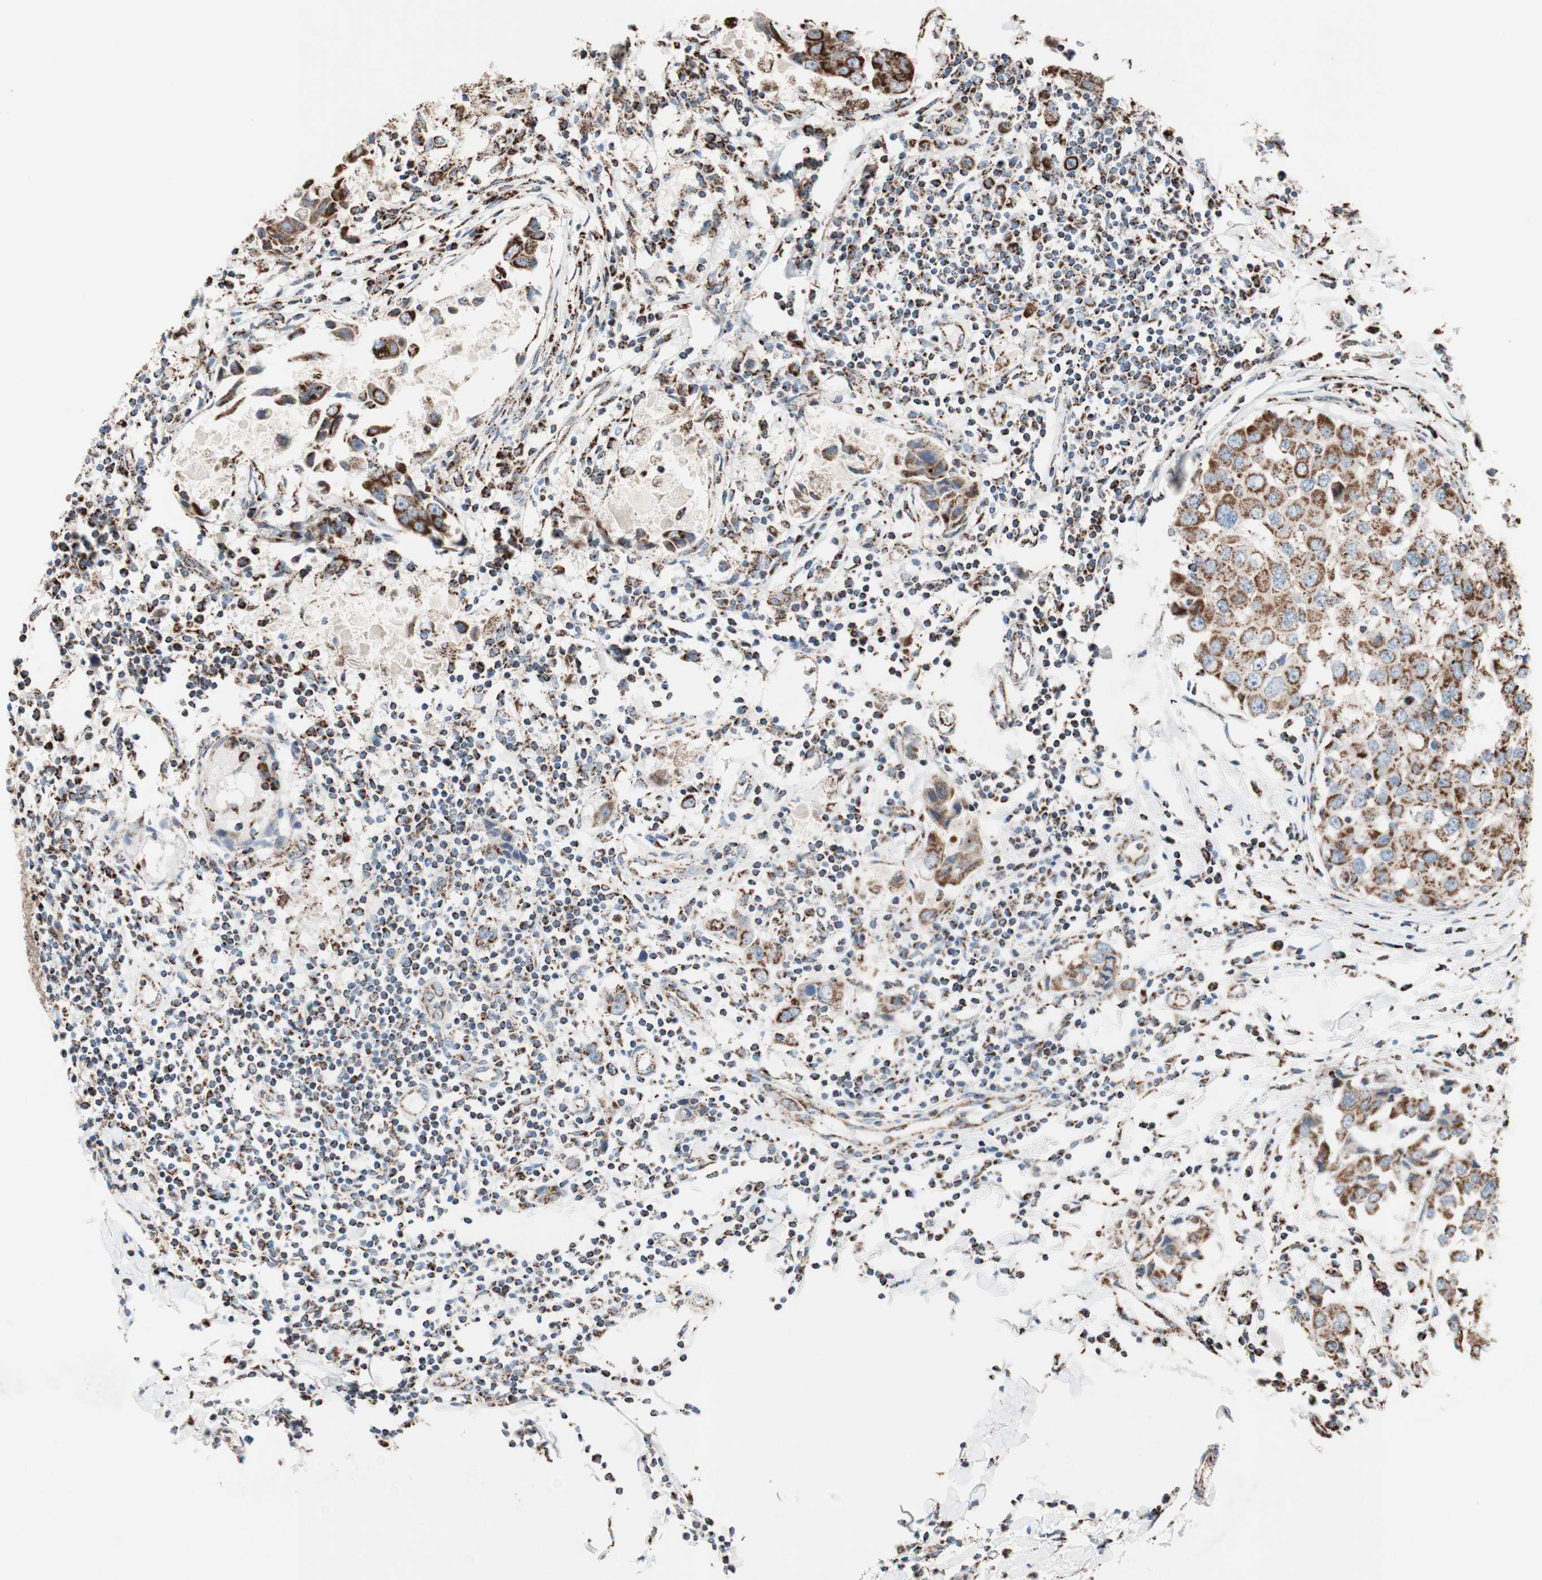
{"staining": {"intensity": "strong", "quantity": ">75%", "location": "cytoplasmic/membranous"}, "tissue": "breast cancer", "cell_type": "Tumor cells", "image_type": "cancer", "snomed": [{"axis": "morphology", "description": "Duct carcinoma"}, {"axis": "topography", "description": "Breast"}], "caption": "Protein positivity by immunohistochemistry exhibits strong cytoplasmic/membranous positivity in approximately >75% of tumor cells in breast cancer. (DAB (3,3'-diaminobenzidine) = brown stain, brightfield microscopy at high magnification).", "gene": "PCSK4", "patient": {"sex": "female", "age": 27}}